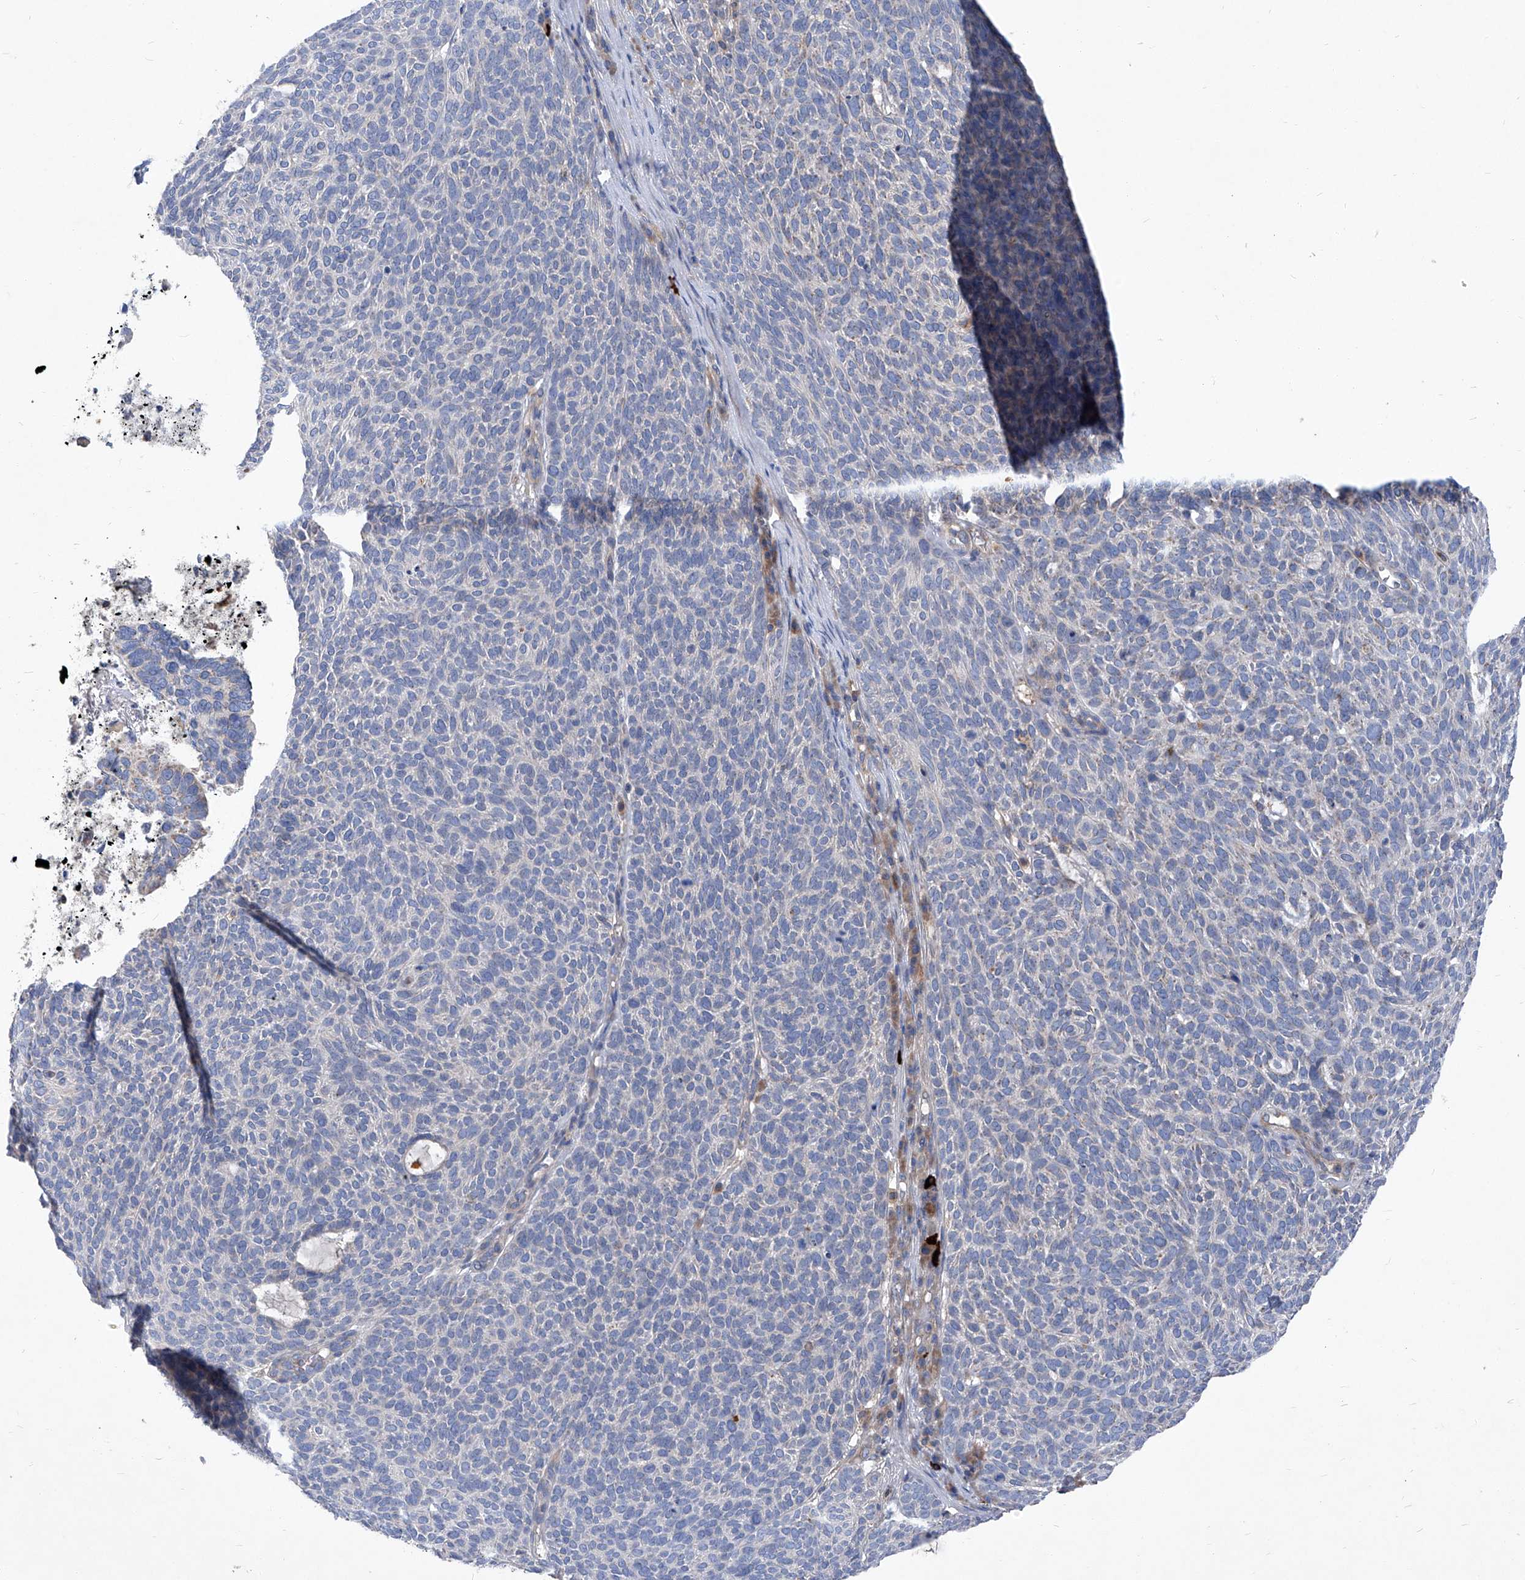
{"staining": {"intensity": "negative", "quantity": "none", "location": "none"}, "tissue": "skin cancer", "cell_type": "Tumor cells", "image_type": "cancer", "snomed": [{"axis": "morphology", "description": "Squamous cell carcinoma, NOS"}, {"axis": "topography", "description": "Skin"}], "caption": "This is an immunohistochemistry (IHC) image of squamous cell carcinoma (skin). There is no staining in tumor cells.", "gene": "EPHA8", "patient": {"sex": "female", "age": 90}}